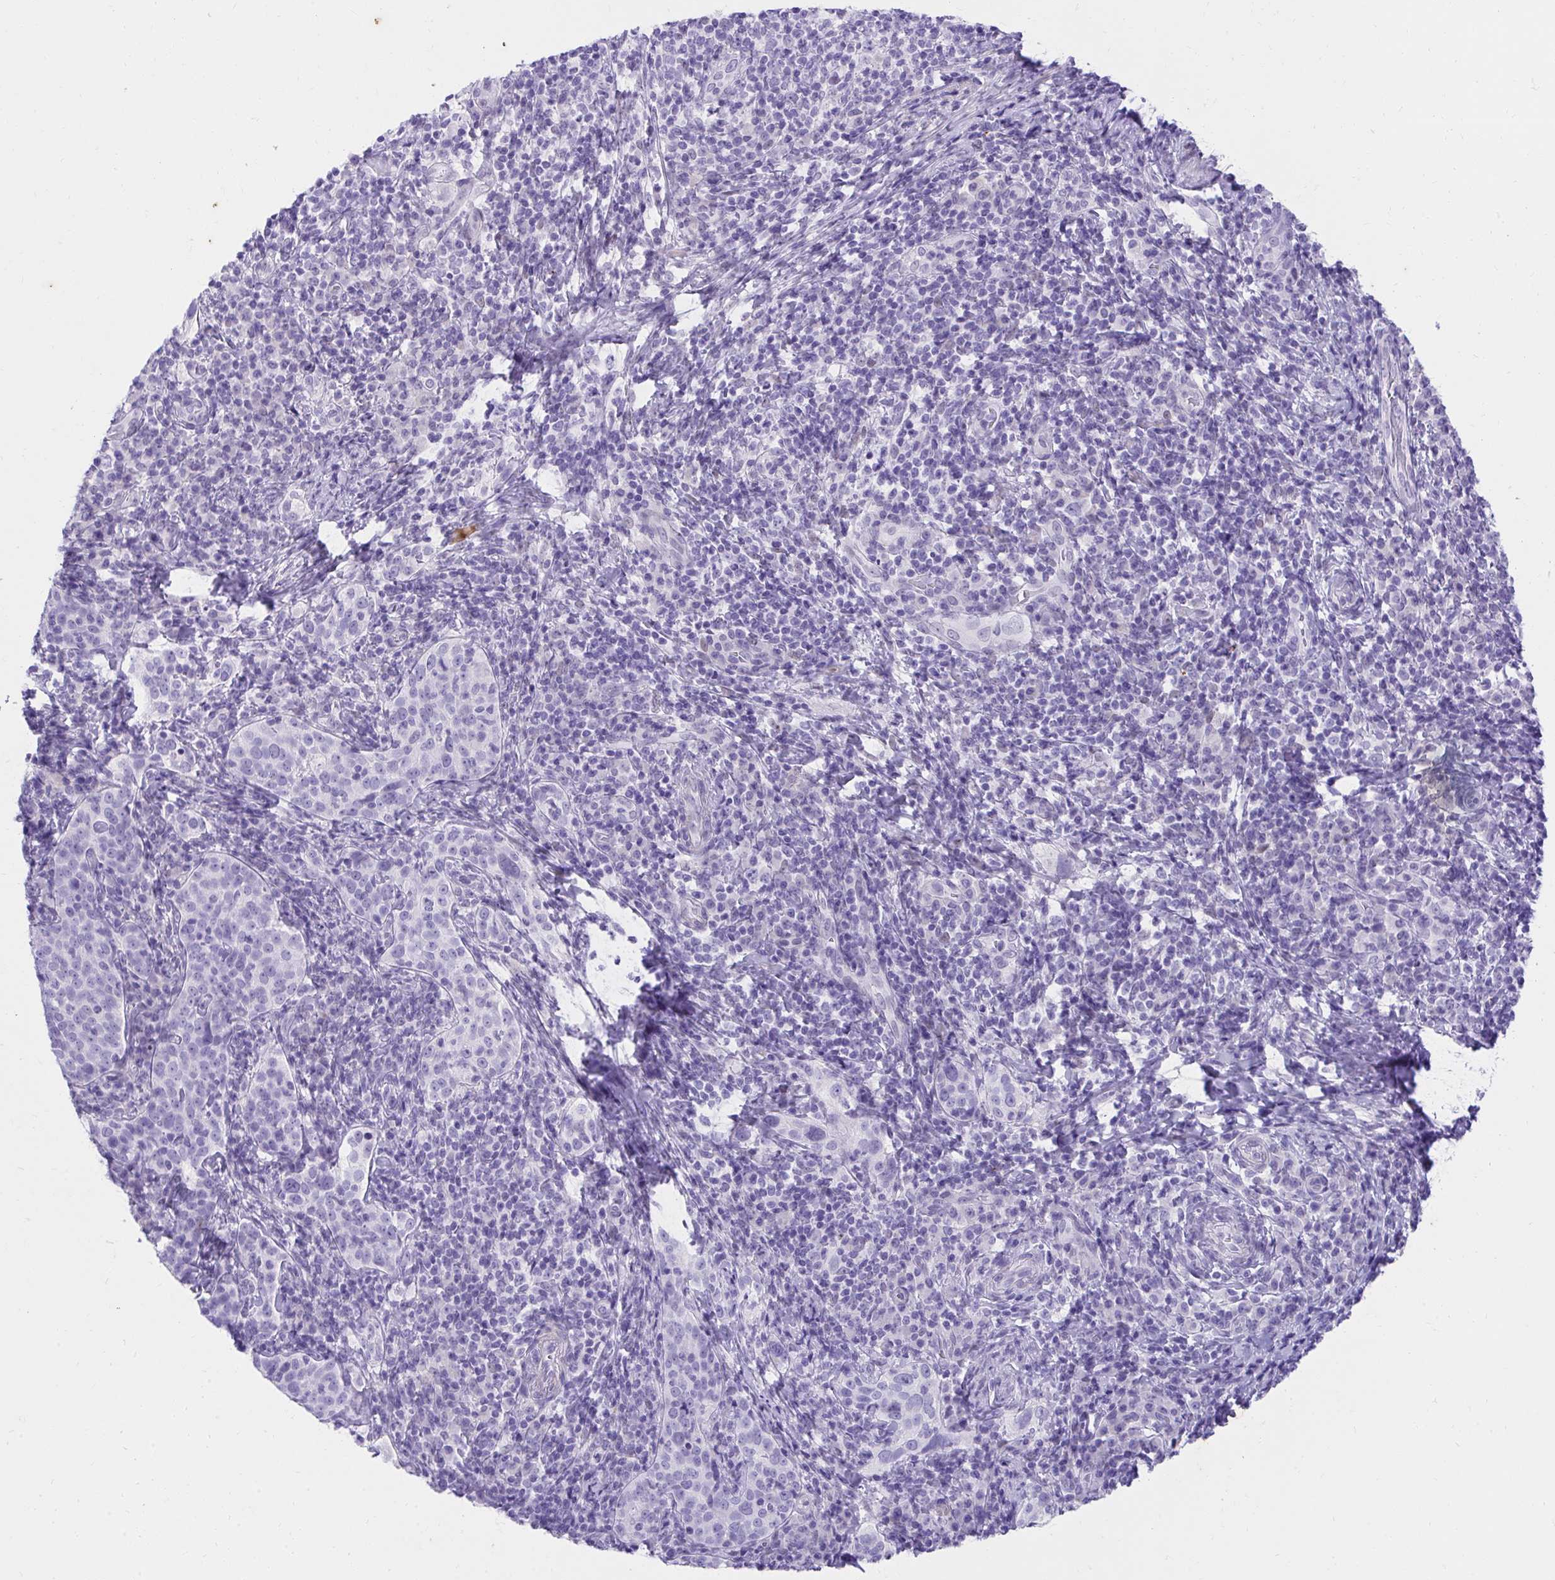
{"staining": {"intensity": "negative", "quantity": "none", "location": "none"}, "tissue": "cervical cancer", "cell_type": "Tumor cells", "image_type": "cancer", "snomed": [{"axis": "morphology", "description": "Squamous cell carcinoma, NOS"}, {"axis": "topography", "description": "Cervix"}], "caption": "A high-resolution micrograph shows immunohistochemistry staining of cervical squamous cell carcinoma, which demonstrates no significant staining in tumor cells.", "gene": "KLK1", "patient": {"sex": "female", "age": 75}}